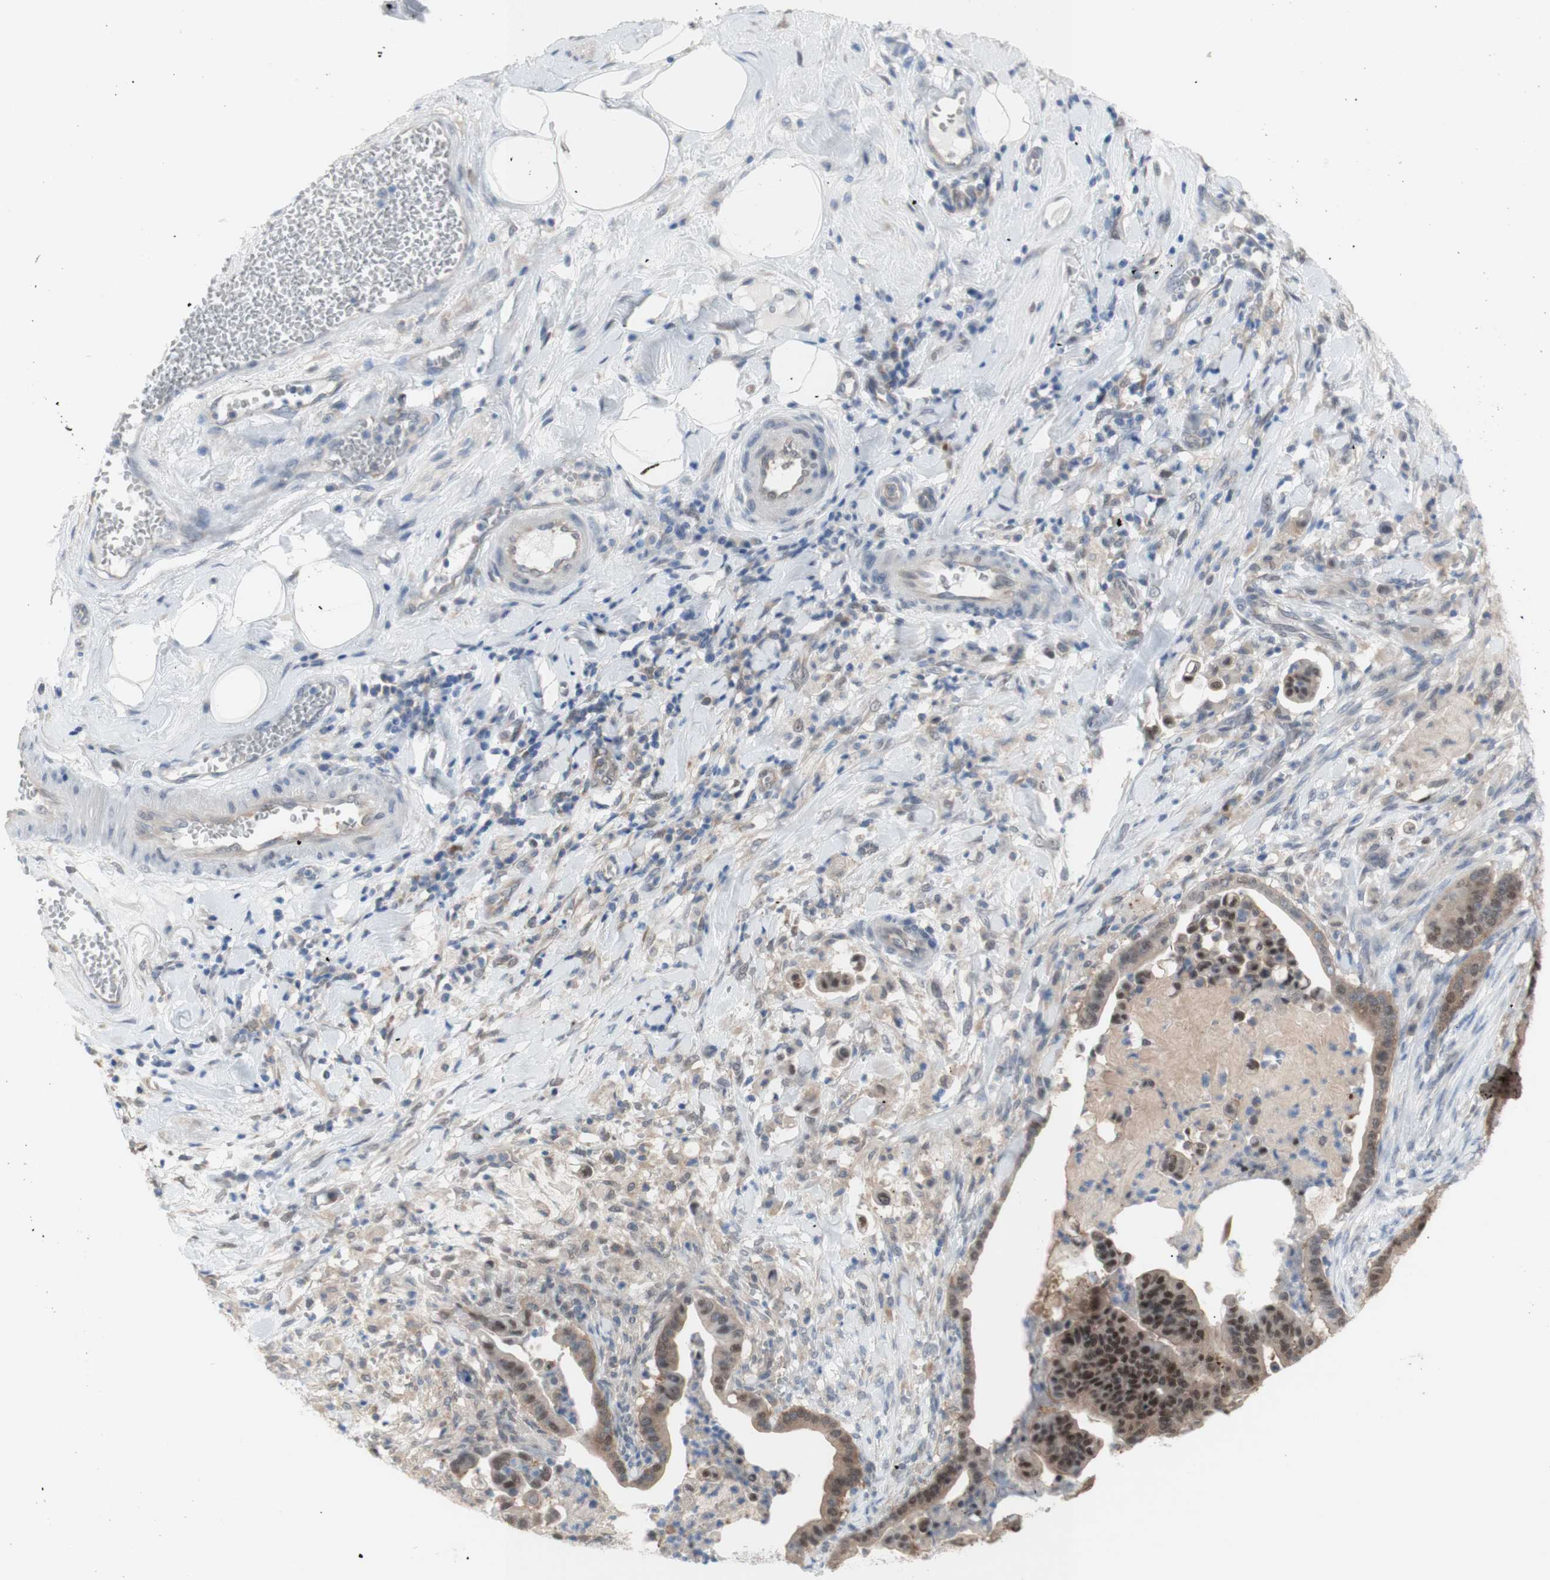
{"staining": {"intensity": "moderate", "quantity": ">75%", "location": "cytoplasmic/membranous,nuclear"}, "tissue": "pancreatic cancer", "cell_type": "Tumor cells", "image_type": "cancer", "snomed": [{"axis": "morphology", "description": "Adenocarcinoma, NOS"}, {"axis": "topography", "description": "Pancreas"}], "caption": "Immunohistochemical staining of human pancreatic adenocarcinoma displays moderate cytoplasmic/membranous and nuclear protein positivity in approximately >75% of tumor cells.", "gene": "PRMT5", "patient": {"sex": "male", "age": 63}}